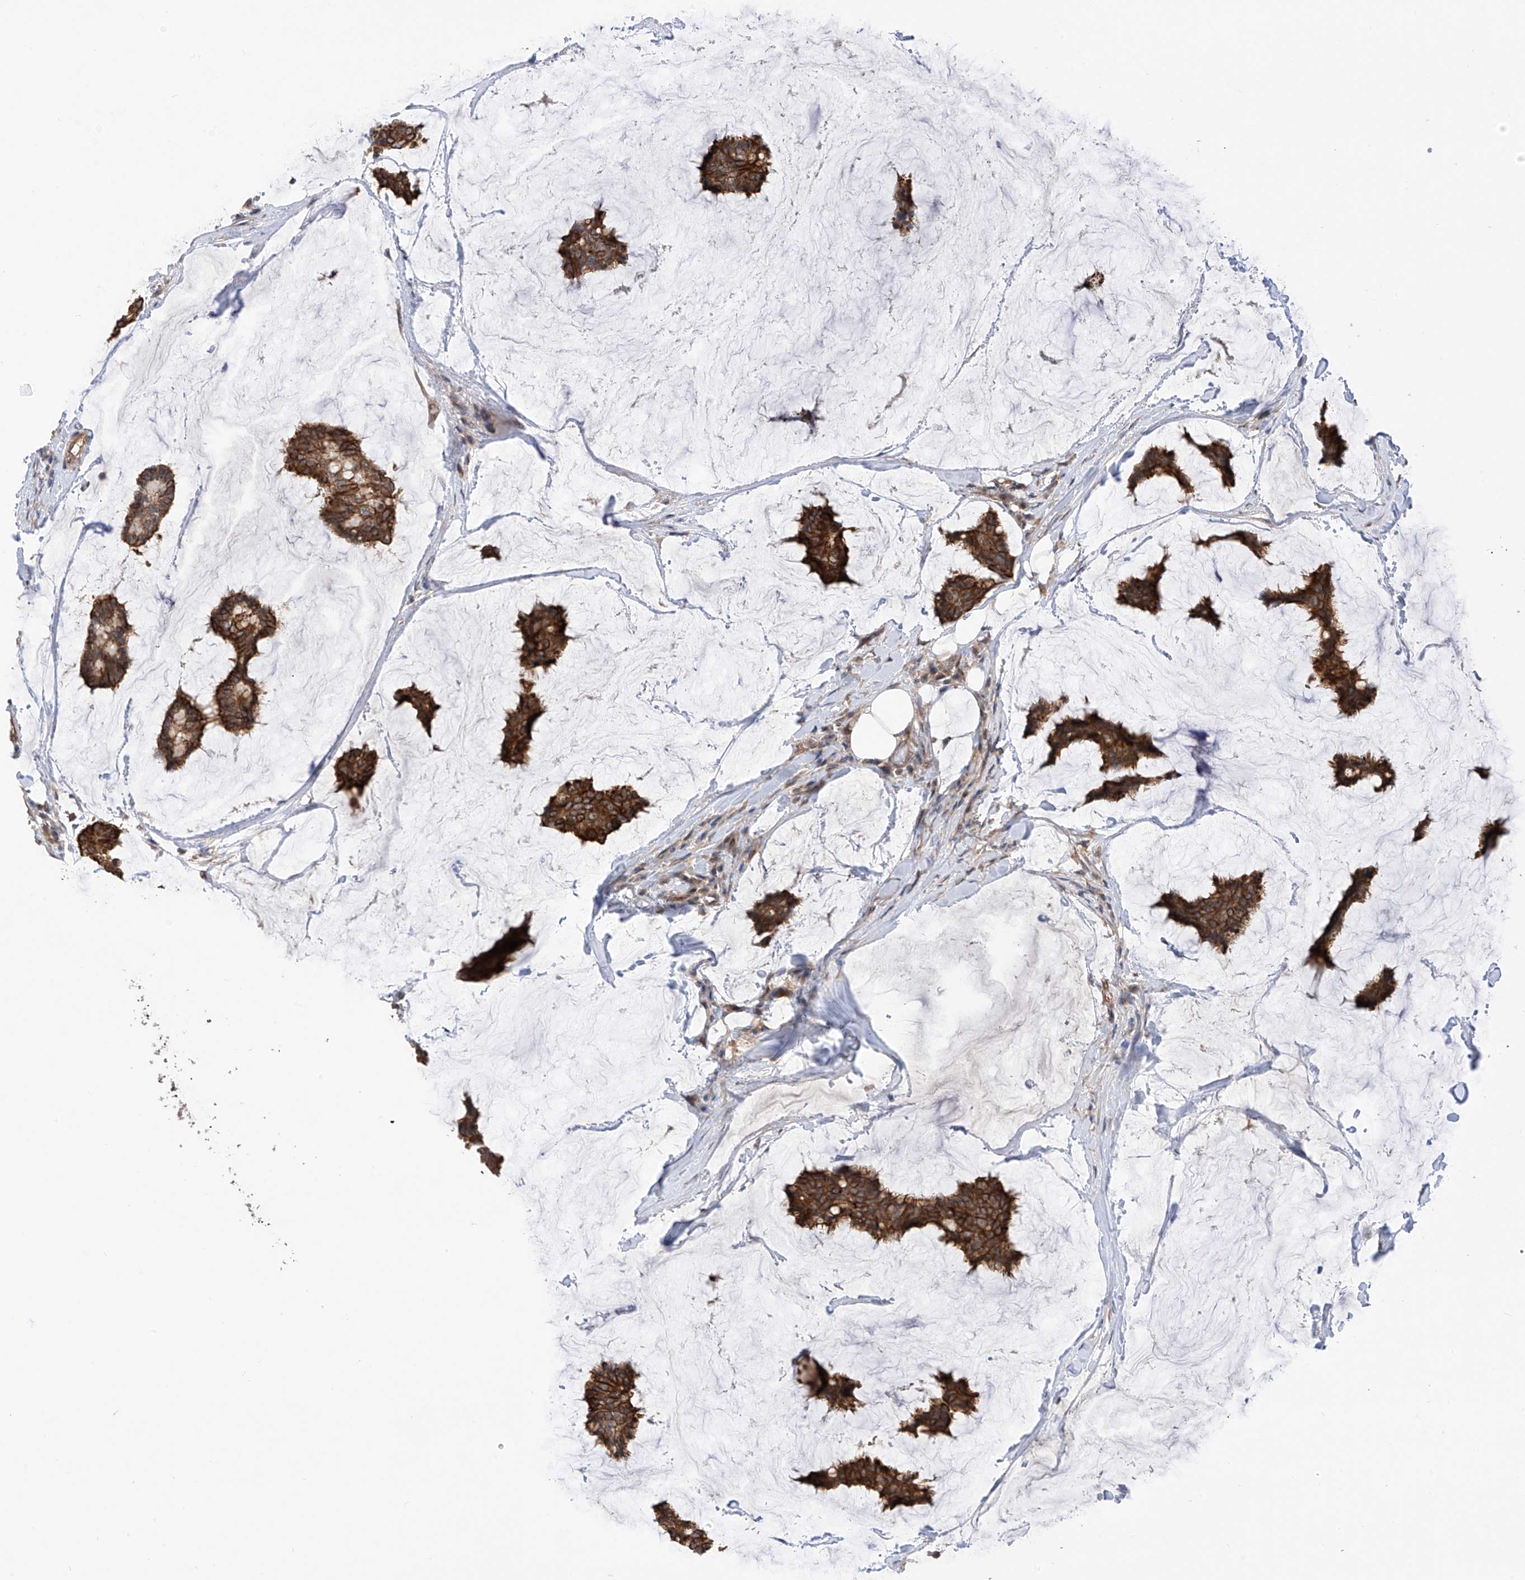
{"staining": {"intensity": "strong", "quantity": ">75%", "location": "cytoplasmic/membranous"}, "tissue": "breast cancer", "cell_type": "Tumor cells", "image_type": "cancer", "snomed": [{"axis": "morphology", "description": "Duct carcinoma"}, {"axis": "topography", "description": "Breast"}], "caption": "Immunohistochemical staining of human intraductal carcinoma (breast) displays strong cytoplasmic/membranous protein staining in approximately >75% of tumor cells.", "gene": "RPAIN", "patient": {"sex": "female", "age": 93}}